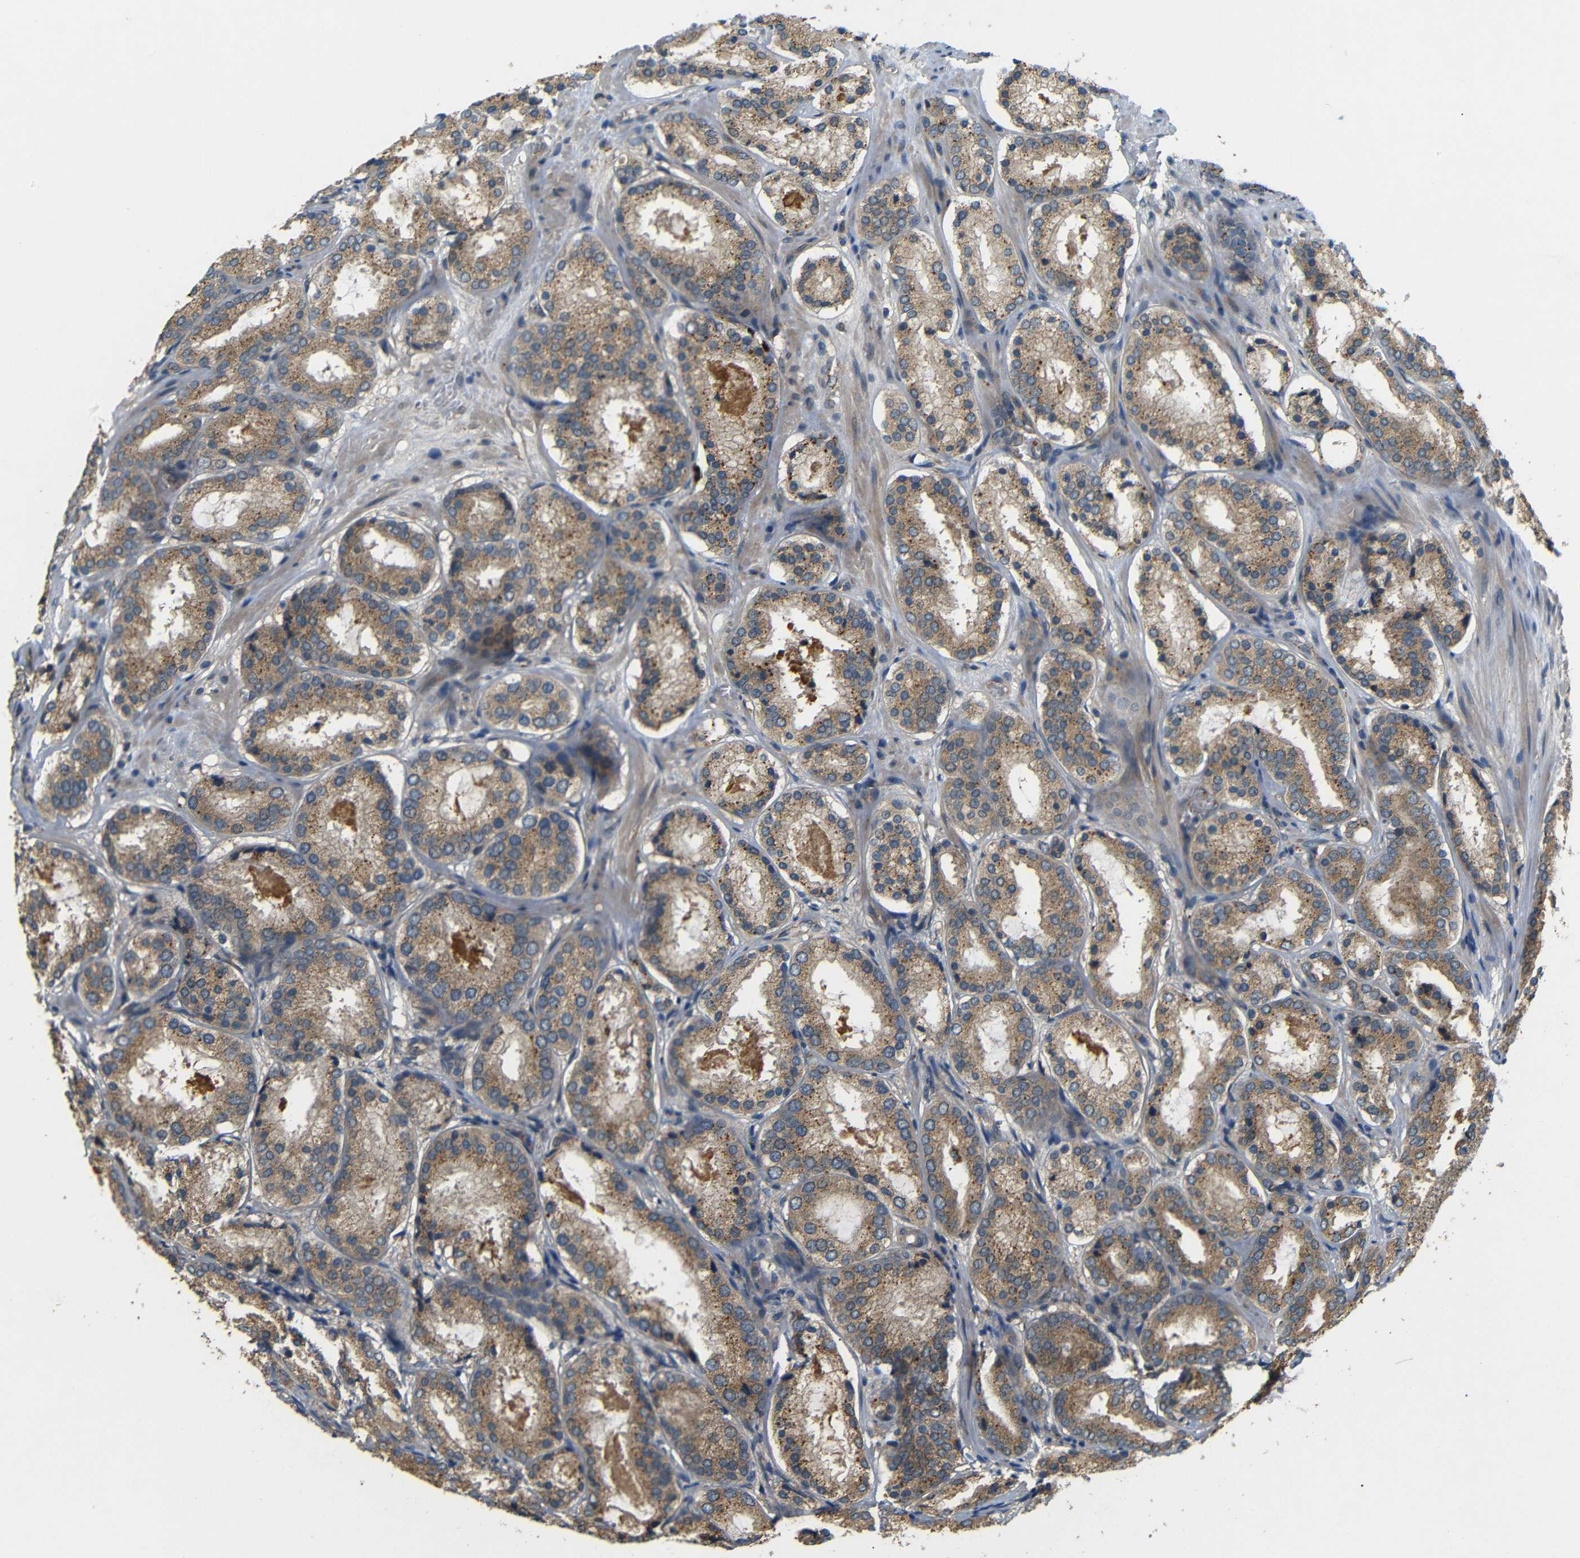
{"staining": {"intensity": "moderate", "quantity": ">75%", "location": "cytoplasmic/membranous"}, "tissue": "prostate cancer", "cell_type": "Tumor cells", "image_type": "cancer", "snomed": [{"axis": "morphology", "description": "Adenocarcinoma, Low grade"}, {"axis": "topography", "description": "Prostate"}], "caption": "The image shows a brown stain indicating the presence of a protein in the cytoplasmic/membranous of tumor cells in prostate cancer (adenocarcinoma (low-grade)).", "gene": "ATP7A", "patient": {"sex": "male", "age": 69}}